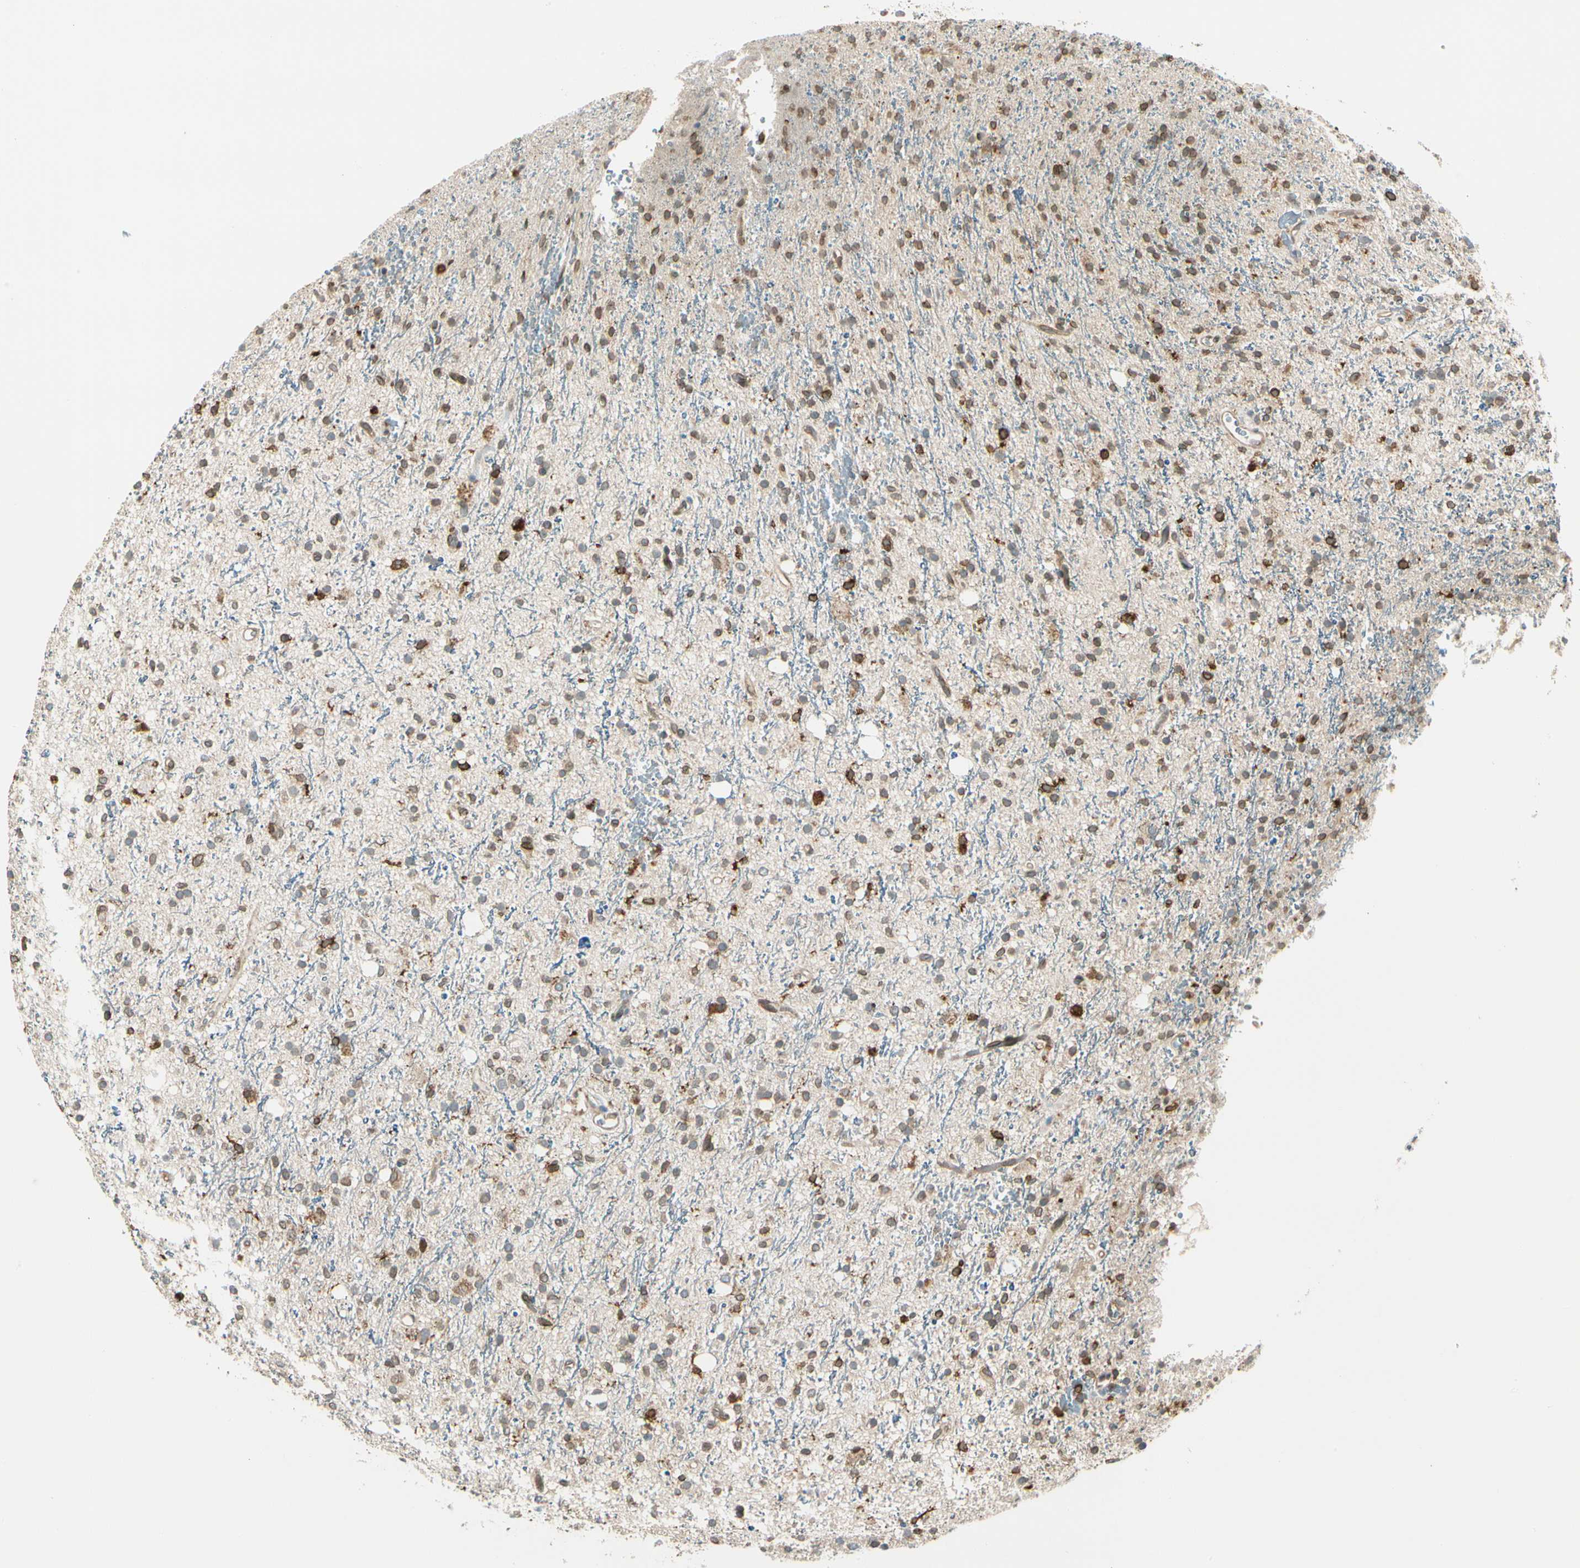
{"staining": {"intensity": "moderate", "quantity": "25%-75%", "location": "cytoplasmic/membranous,nuclear"}, "tissue": "glioma", "cell_type": "Tumor cells", "image_type": "cancer", "snomed": [{"axis": "morphology", "description": "Glioma, malignant, High grade"}, {"axis": "topography", "description": "Brain"}], "caption": "High-magnification brightfield microscopy of malignant glioma (high-grade) stained with DAB (brown) and counterstained with hematoxylin (blue). tumor cells exhibit moderate cytoplasmic/membranous and nuclear positivity is present in approximately25%-75% of cells.", "gene": "TRIO", "patient": {"sex": "male", "age": 47}}